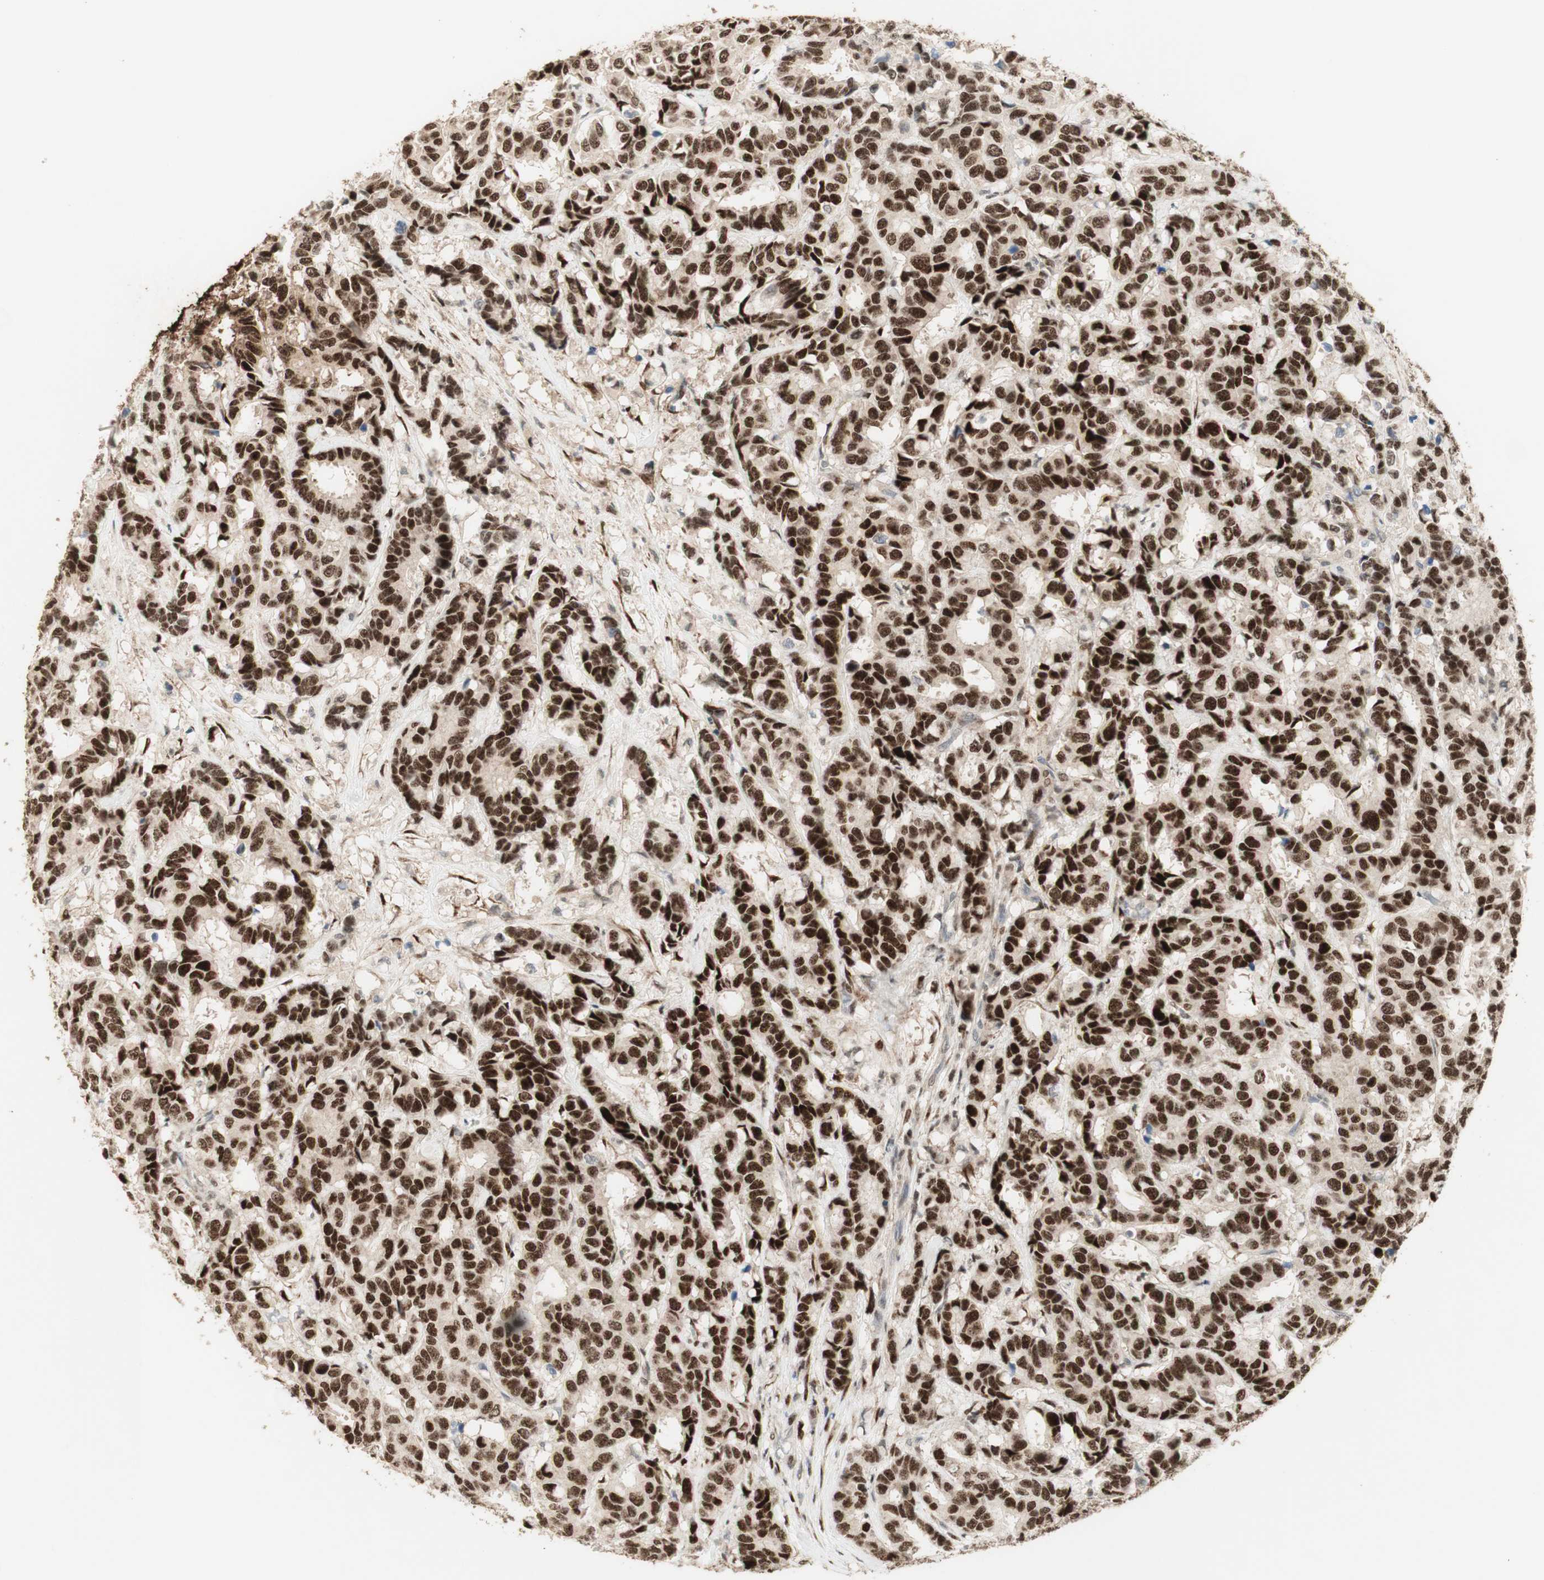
{"staining": {"intensity": "strong", "quantity": ">75%", "location": "nuclear"}, "tissue": "breast cancer", "cell_type": "Tumor cells", "image_type": "cancer", "snomed": [{"axis": "morphology", "description": "Duct carcinoma"}, {"axis": "topography", "description": "Breast"}], "caption": "Protein expression analysis of breast infiltrating ductal carcinoma reveals strong nuclear expression in about >75% of tumor cells.", "gene": "FOXP1", "patient": {"sex": "female", "age": 87}}